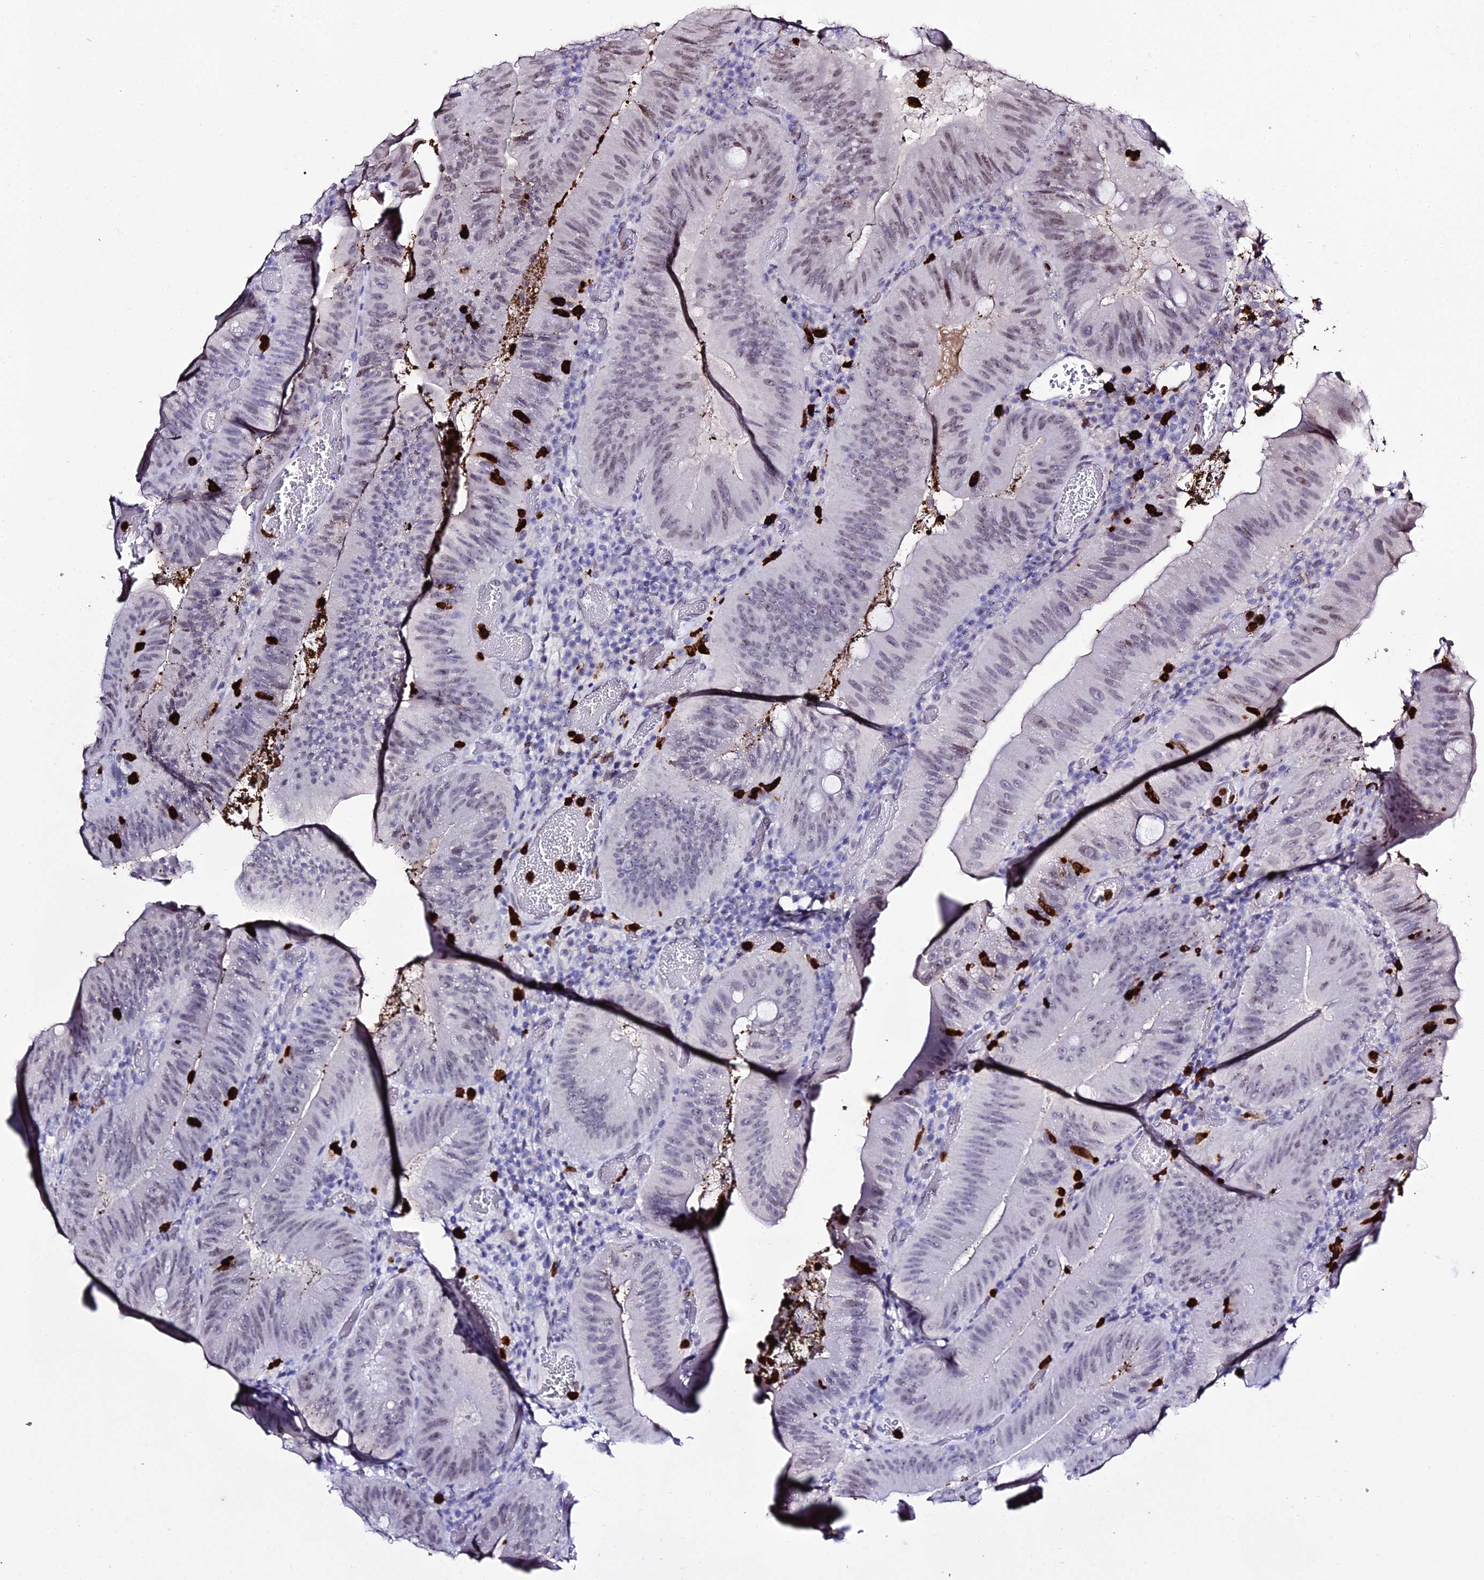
{"staining": {"intensity": "weak", "quantity": "25%-75%", "location": "nuclear"}, "tissue": "colorectal cancer", "cell_type": "Tumor cells", "image_type": "cancer", "snomed": [{"axis": "morphology", "description": "Adenocarcinoma, NOS"}, {"axis": "topography", "description": "Colon"}], "caption": "IHC staining of colorectal cancer (adenocarcinoma), which reveals low levels of weak nuclear positivity in approximately 25%-75% of tumor cells indicating weak nuclear protein positivity. The staining was performed using DAB (brown) for protein detection and nuclei were counterstained in hematoxylin (blue).", "gene": "MCM10", "patient": {"sex": "female", "age": 43}}